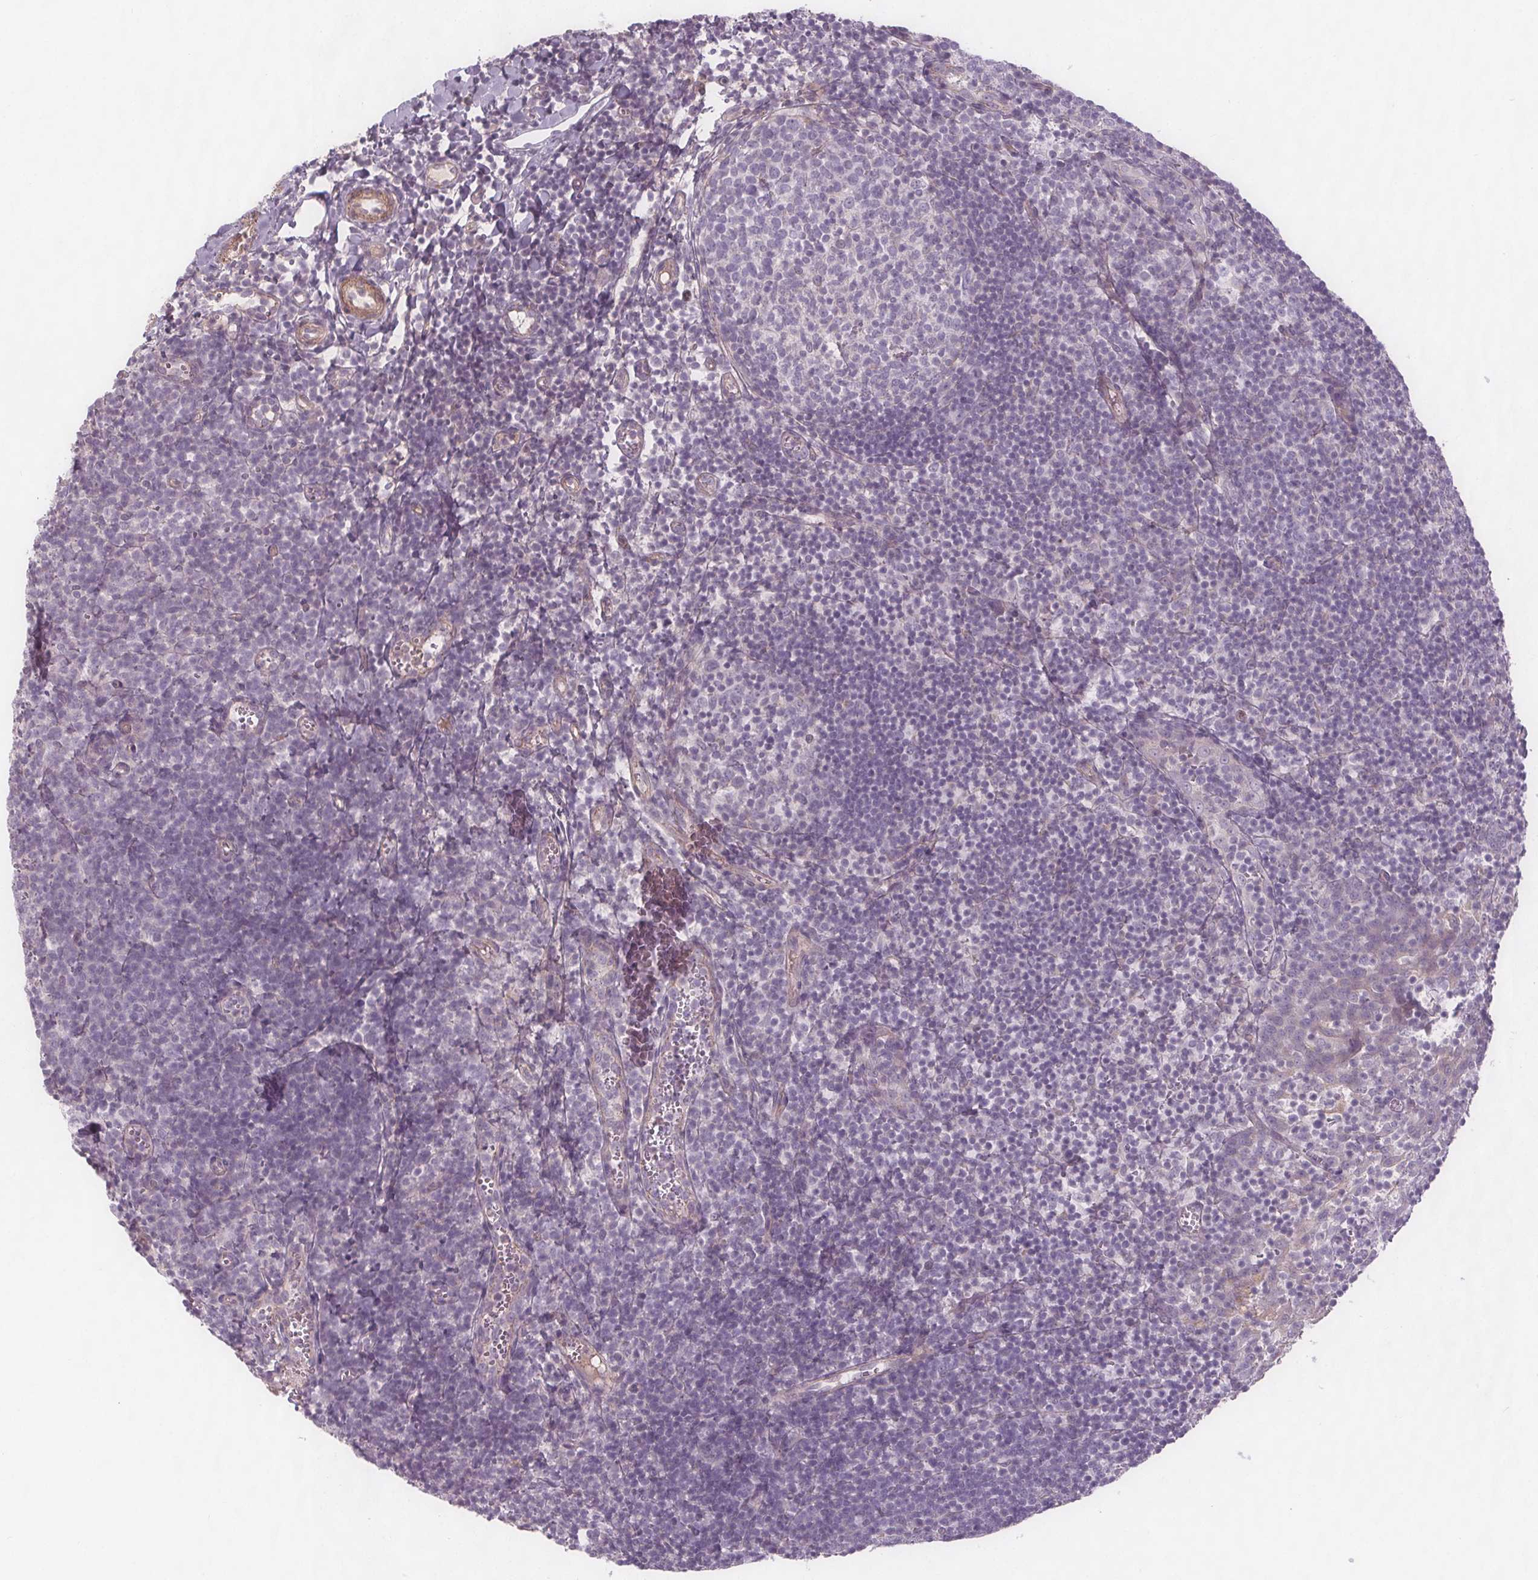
{"staining": {"intensity": "negative", "quantity": "none", "location": "none"}, "tissue": "lymph node", "cell_type": "Germinal center cells", "image_type": "normal", "snomed": [{"axis": "morphology", "description": "Normal tissue, NOS"}, {"axis": "topography", "description": "Lymph node"}], "caption": "Histopathology image shows no protein staining in germinal center cells of benign lymph node. (Brightfield microscopy of DAB IHC at high magnification).", "gene": "VNN1", "patient": {"sex": "female", "age": 21}}